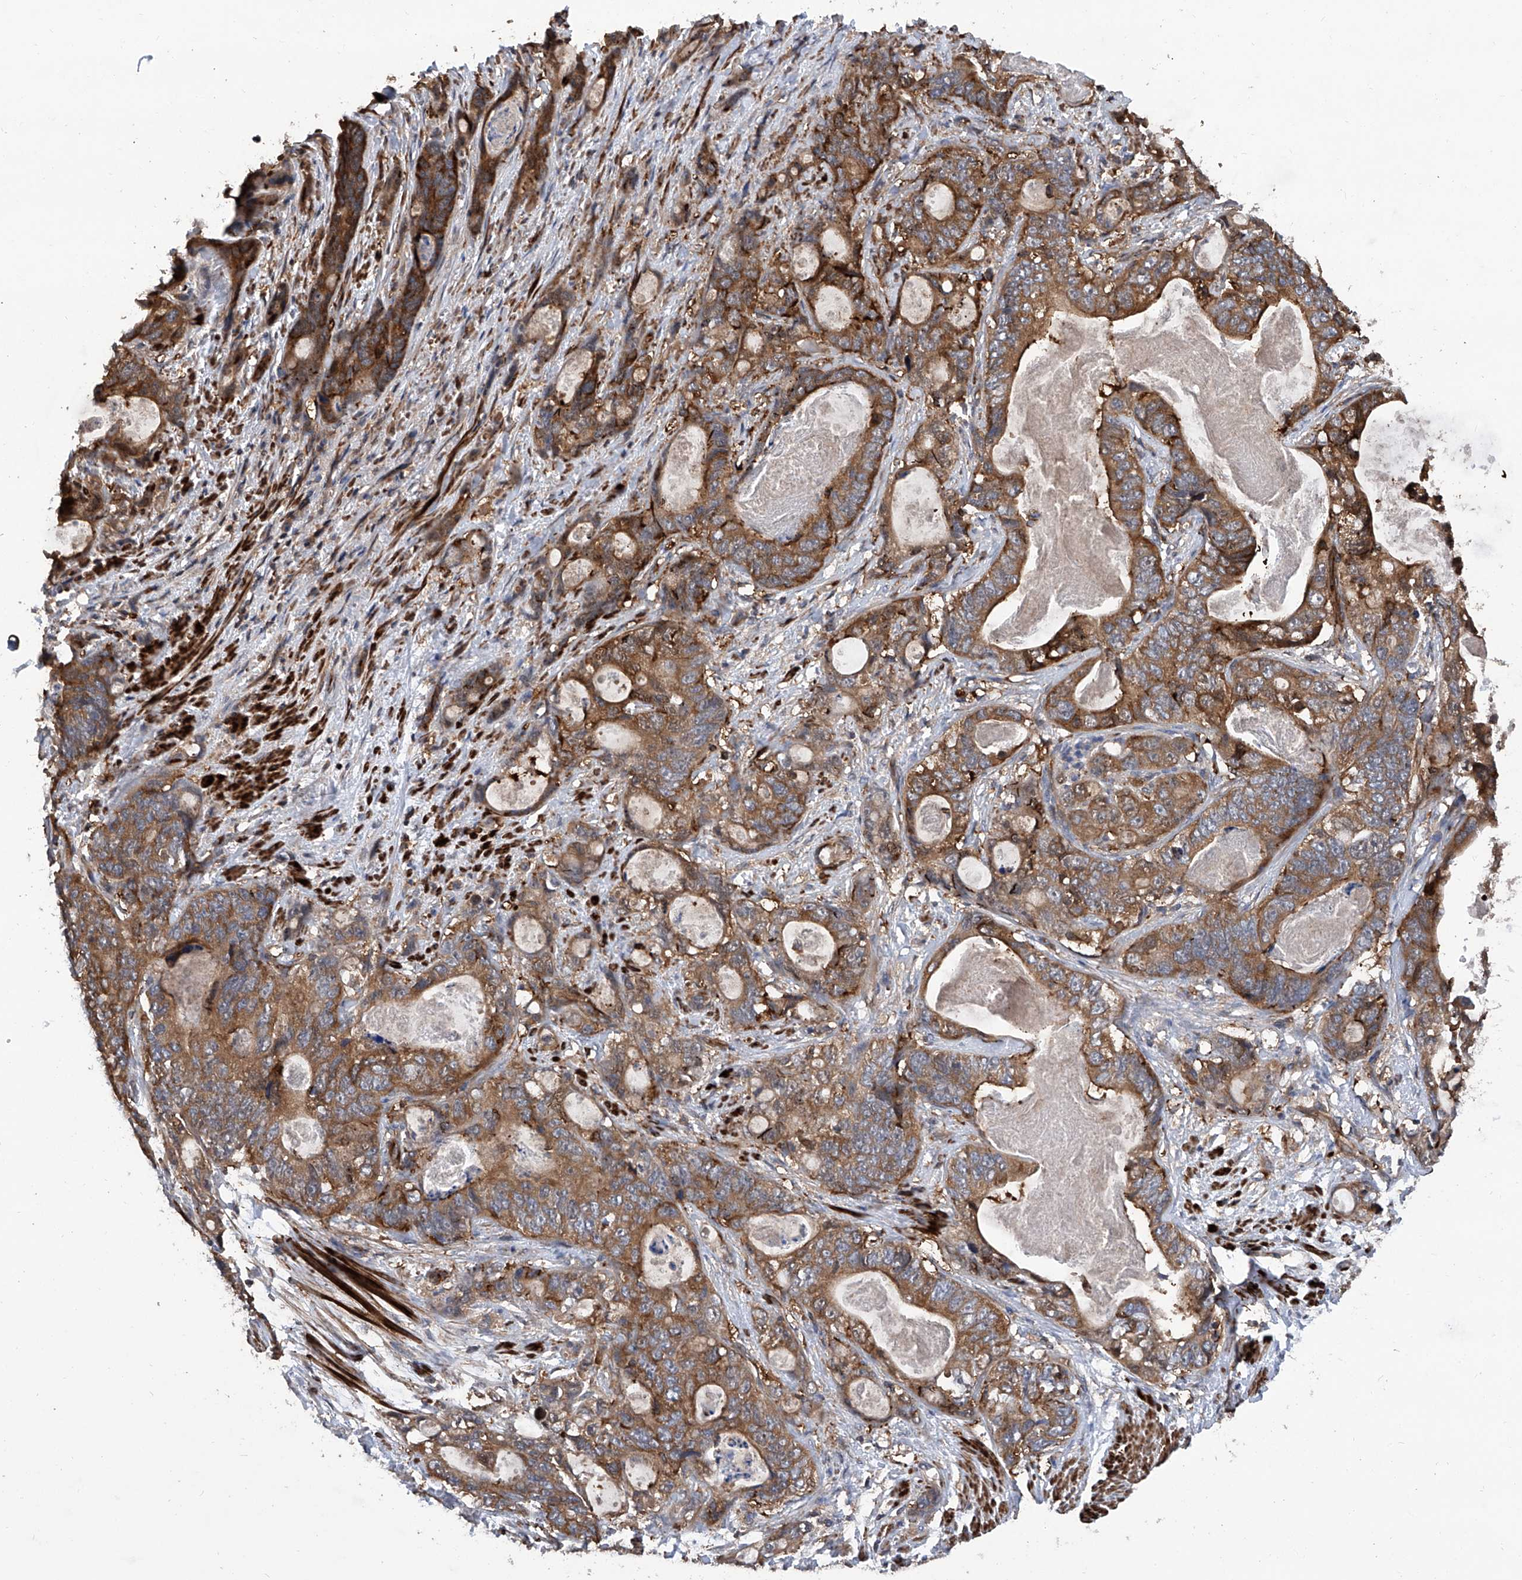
{"staining": {"intensity": "moderate", "quantity": ">75%", "location": "cytoplasmic/membranous"}, "tissue": "stomach cancer", "cell_type": "Tumor cells", "image_type": "cancer", "snomed": [{"axis": "morphology", "description": "Normal tissue, NOS"}, {"axis": "morphology", "description": "Adenocarcinoma, NOS"}, {"axis": "topography", "description": "Stomach"}], "caption": "Protein staining of stomach adenocarcinoma tissue demonstrates moderate cytoplasmic/membranous expression in about >75% of tumor cells.", "gene": "NT5C3A", "patient": {"sex": "female", "age": 89}}